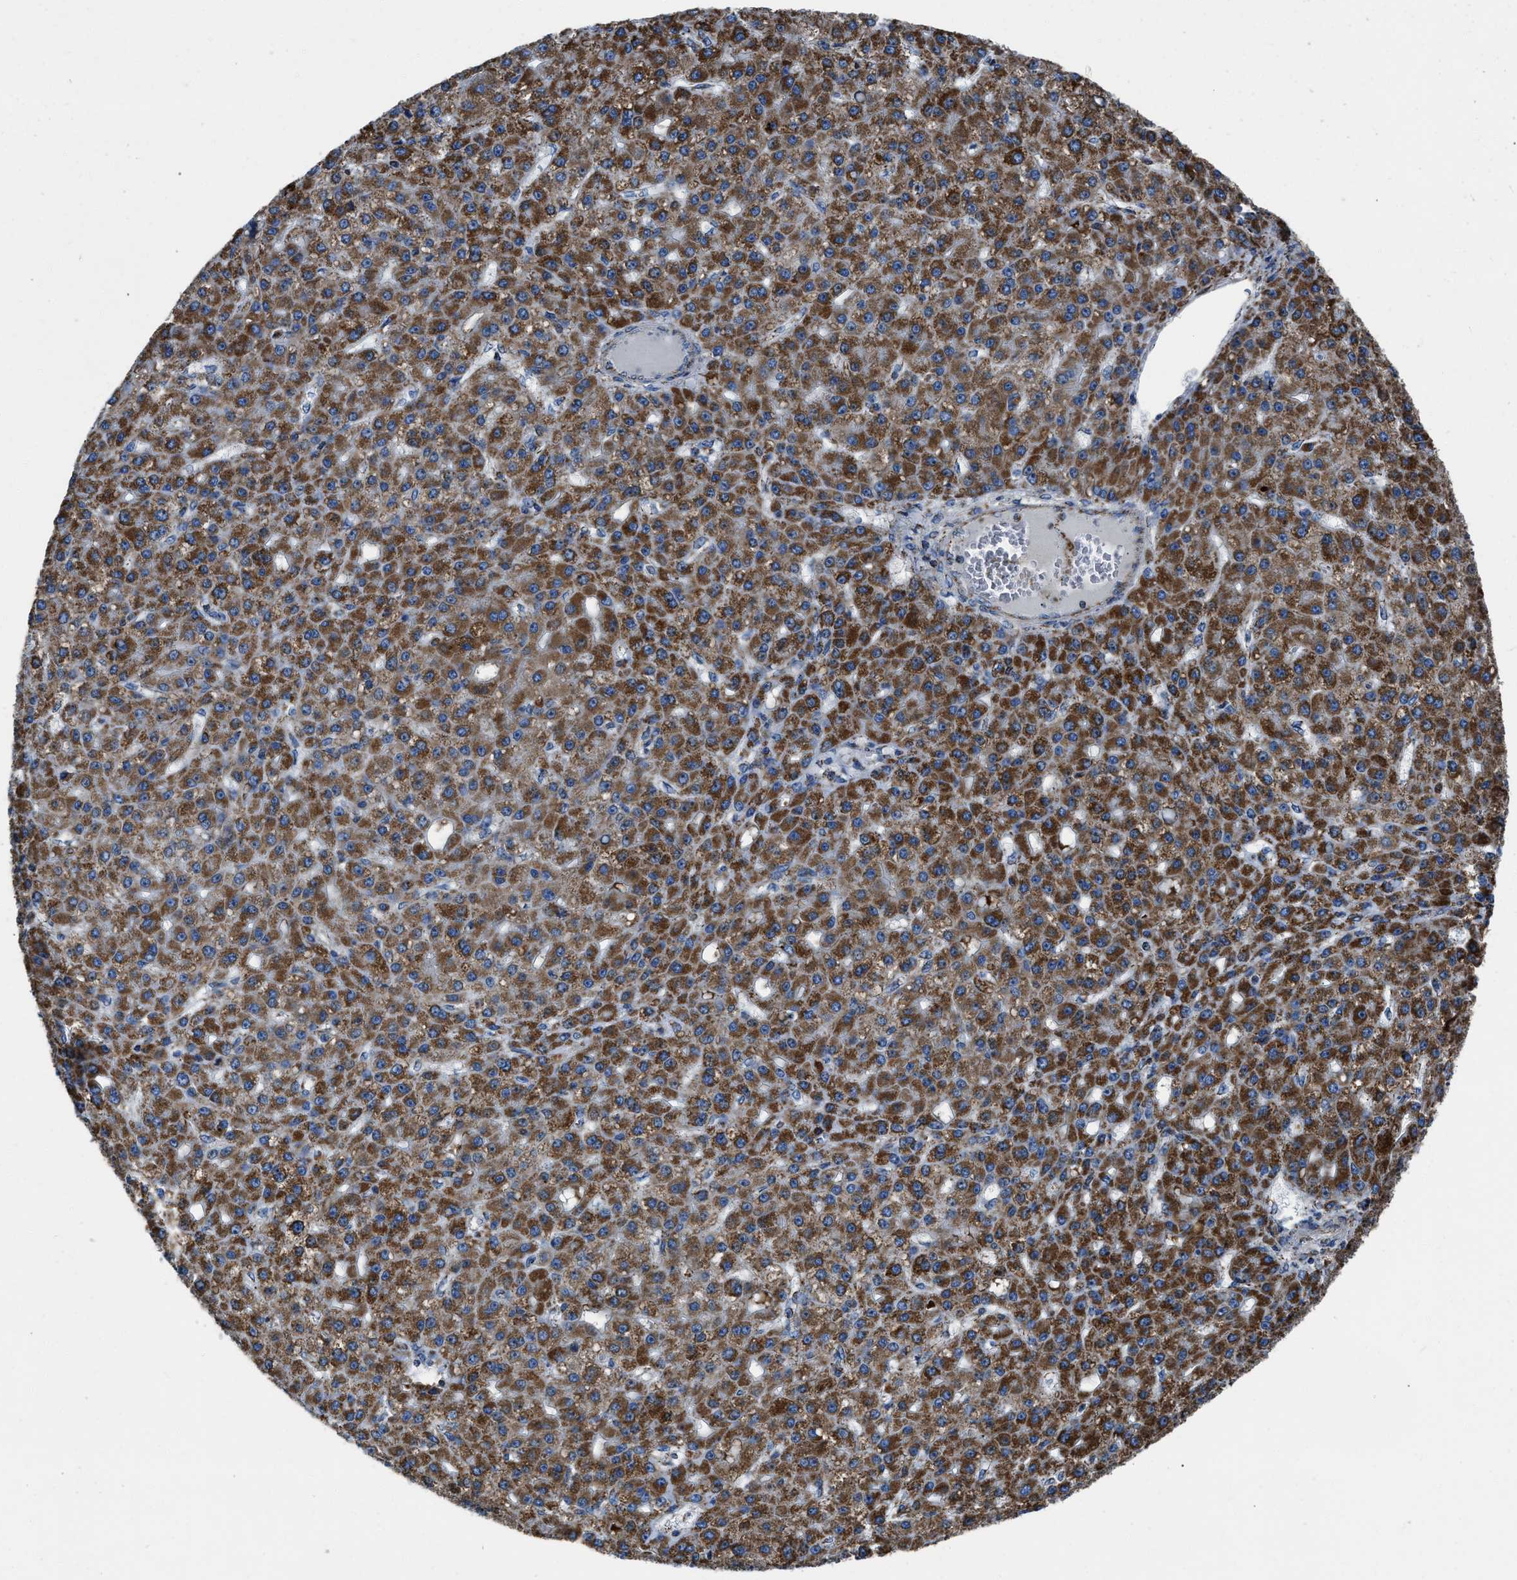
{"staining": {"intensity": "strong", "quantity": ">75%", "location": "cytoplasmic/membranous"}, "tissue": "liver cancer", "cell_type": "Tumor cells", "image_type": "cancer", "snomed": [{"axis": "morphology", "description": "Carcinoma, Hepatocellular, NOS"}, {"axis": "topography", "description": "Liver"}], "caption": "Liver hepatocellular carcinoma stained for a protein (brown) reveals strong cytoplasmic/membranous positive staining in approximately >75% of tumor cells.", "gene": "NSD3", "patient": {"sex": "male", "age": 67}}